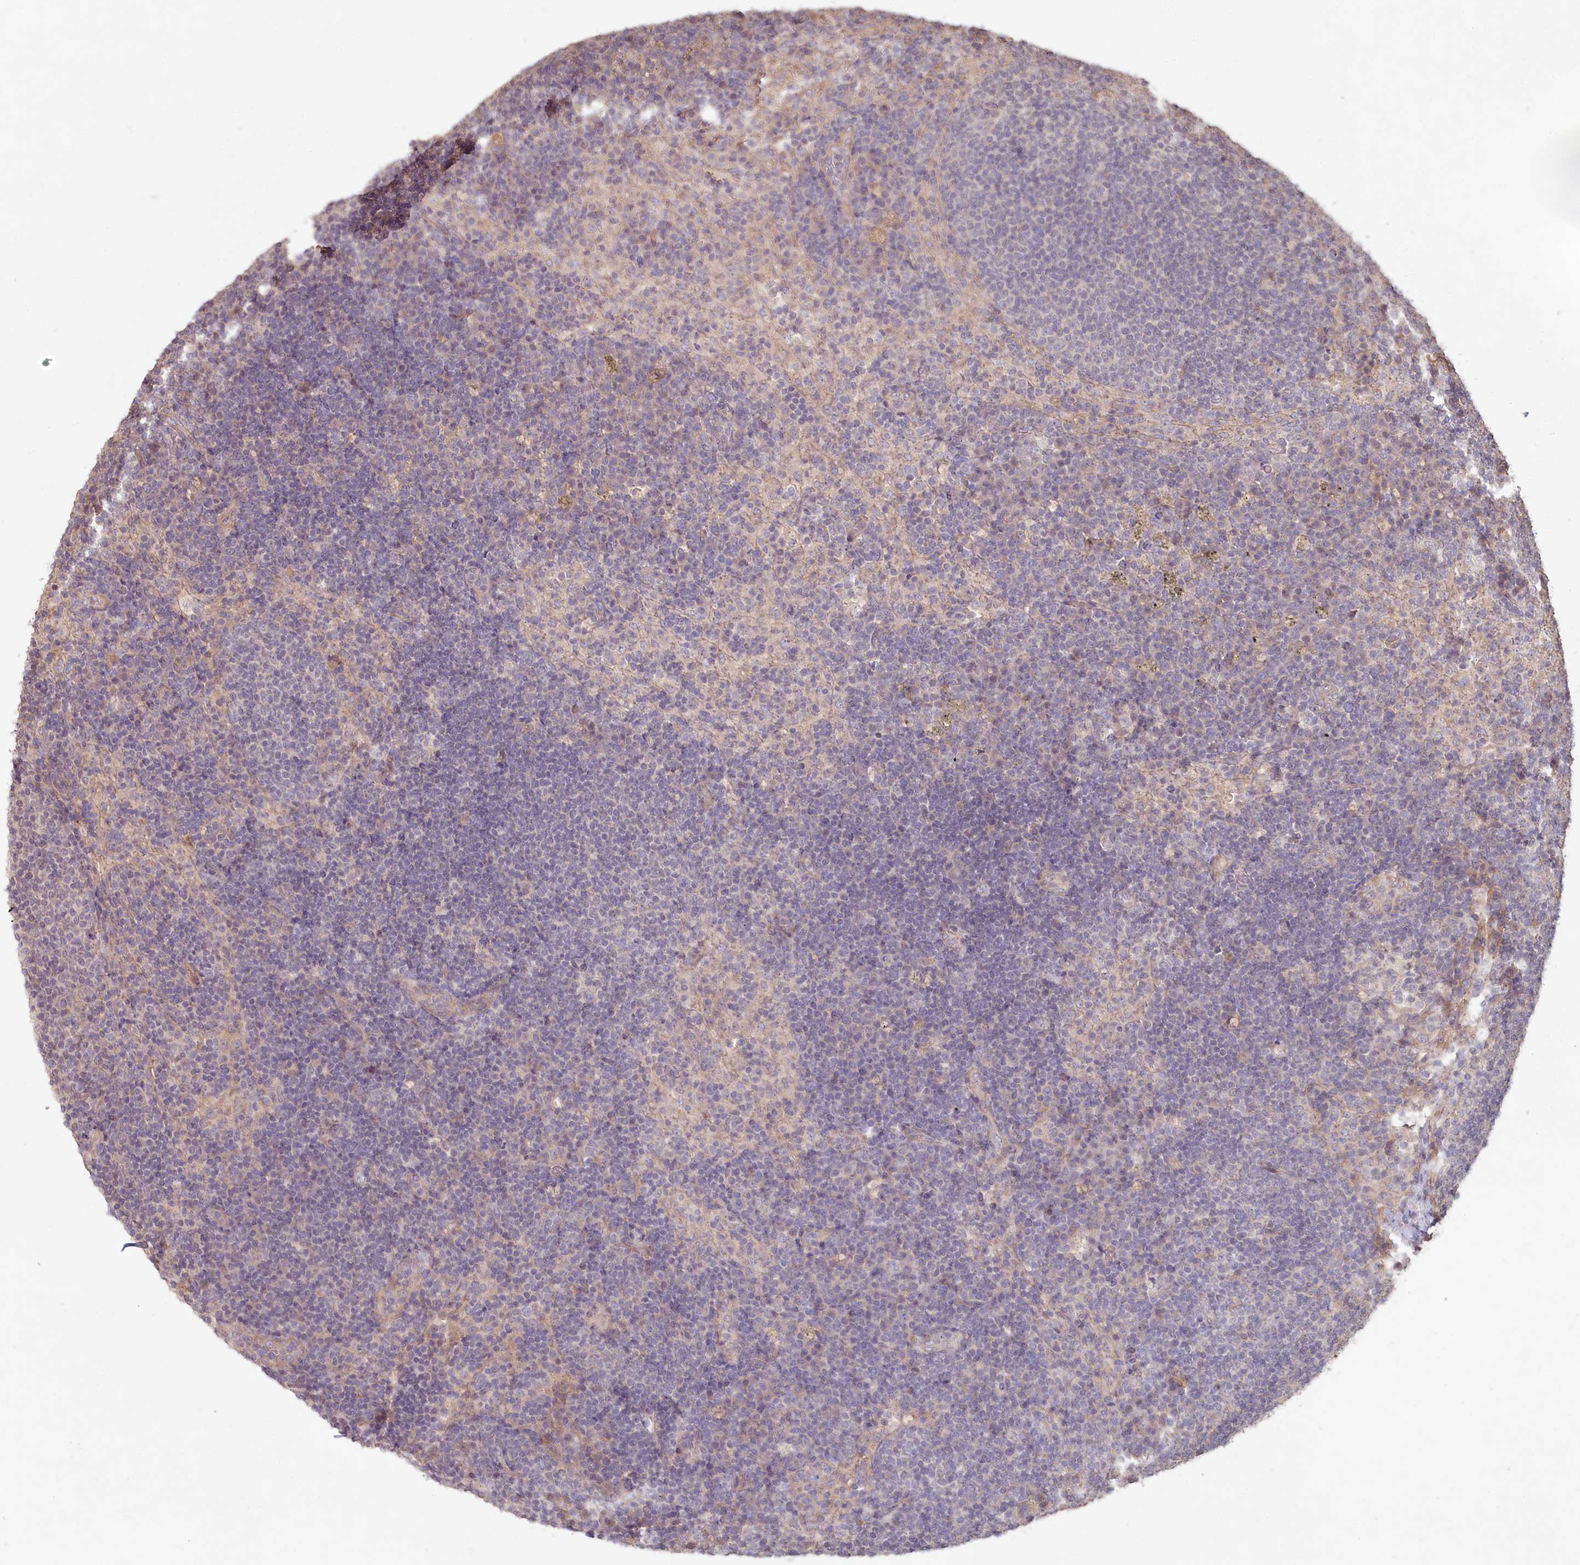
{"staining": {"intensity": "negative", "quantity": "none", "location": "none"}, "tissue": "lymph node", "cell_type": "Germinal center cells", "image_type": "normal", "snomed": [{"axis": "morphology", "description": "Normal tissue, NOS"}, {"axis": "topography", "description": "Lymph node"}], "caption": "Protein analysis of normal lymph node reveals no significant staining in germinal center cells.", "gene": "TCHP", "patient": {"sex": "female", "age": 70}}